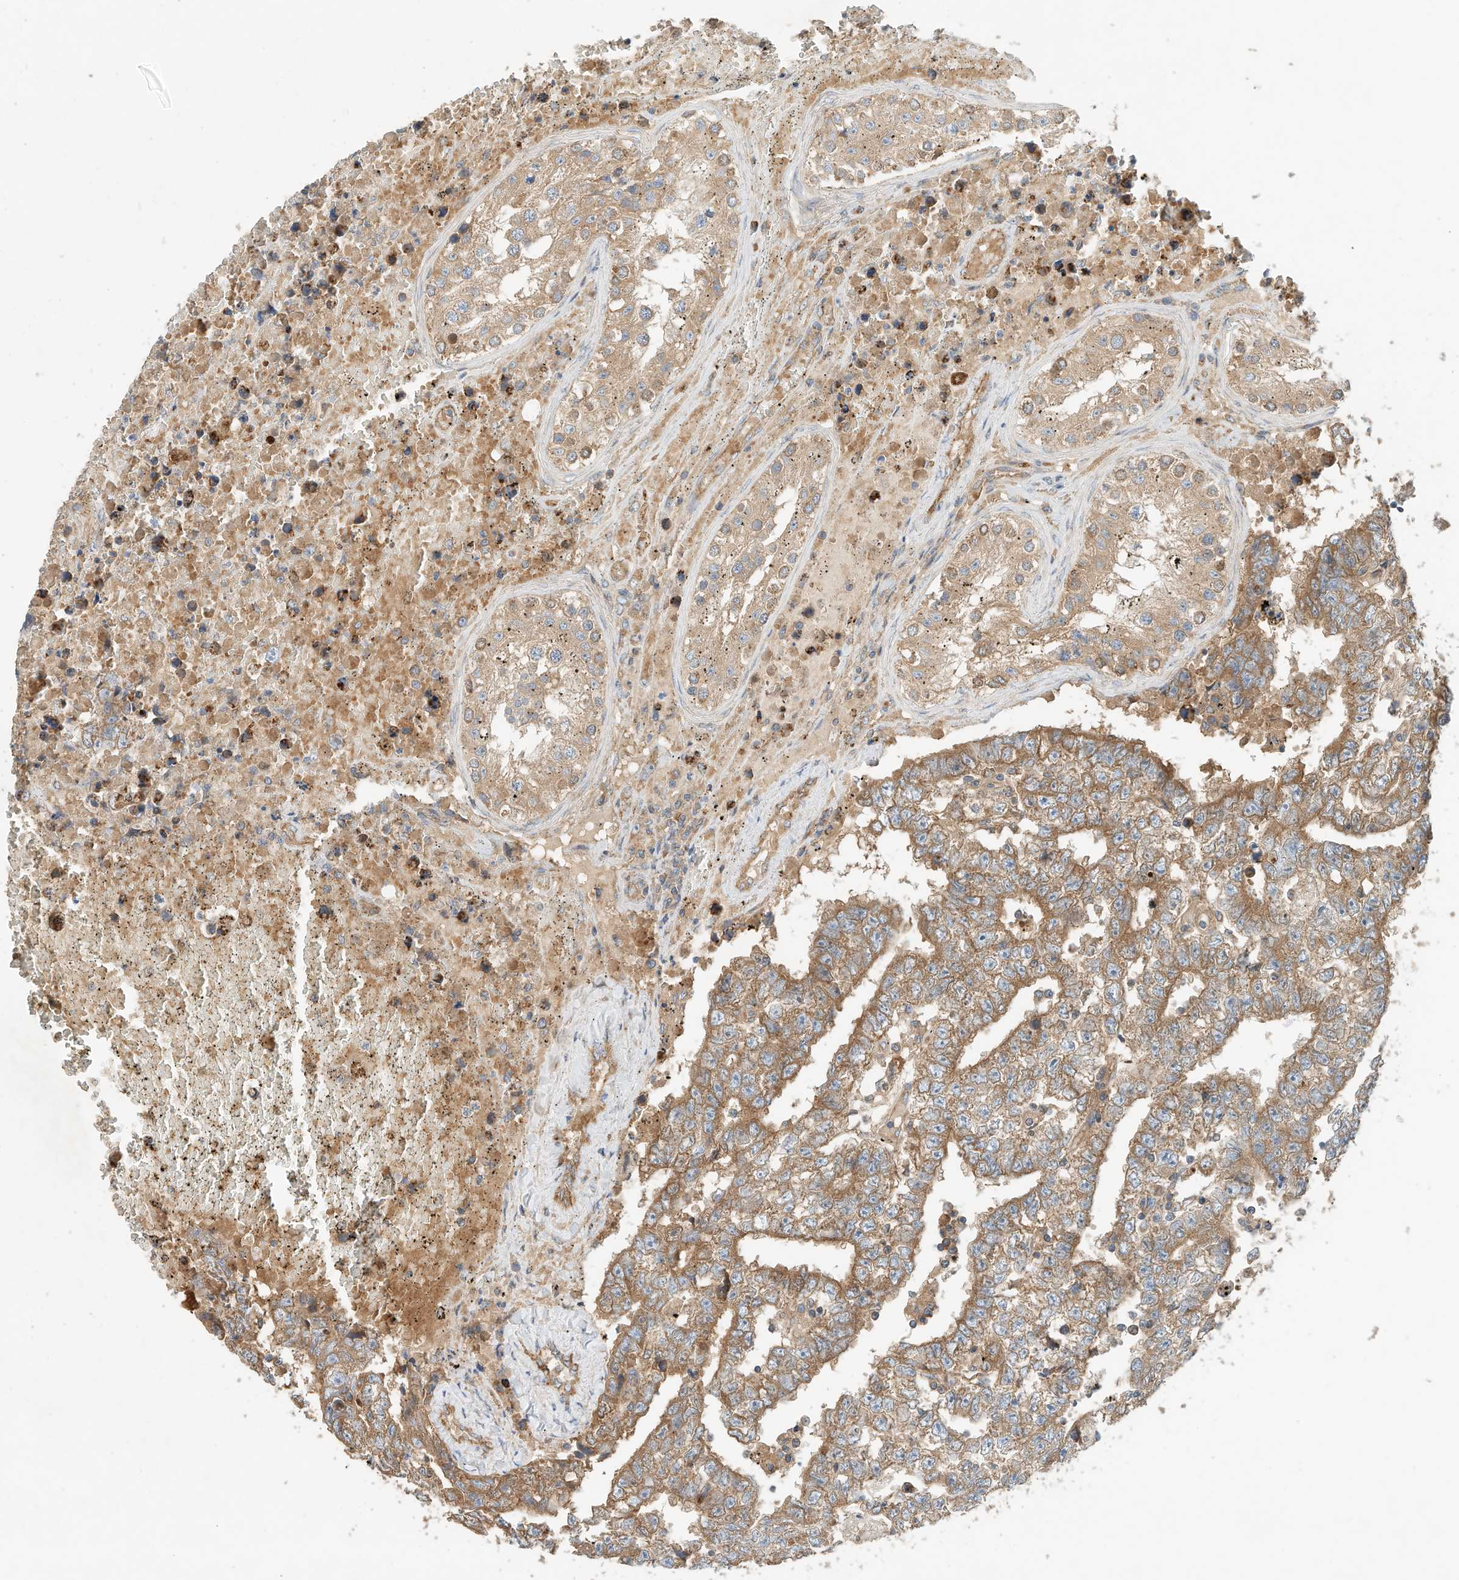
{"staining": {"intensity": "strong", "quantity": ">75%", "location": "cytoplasmic/membranous"}, "tissue": "testis cancer", "cell_type": "Tumor cells", "image_type": "cancer", "snomed": [{"axis": "morphology", "description": "Carcinoma, Embryonal, NOS"}, {"axis": "topography", "description": "Testis"}], "caption": "A micrograph of human testis embryonal carcinoma stained for a protein exhibits strong cytoplasmic/membranous brown staining in tumor cells. The staining was performed using DAB to visualize the protein expression in brown, while the nuclei were stained in blue with hematoxylin (Magnification: 20x).", "gene": "CPAMD8", "patient": {"sex": "male", "age": 25}}